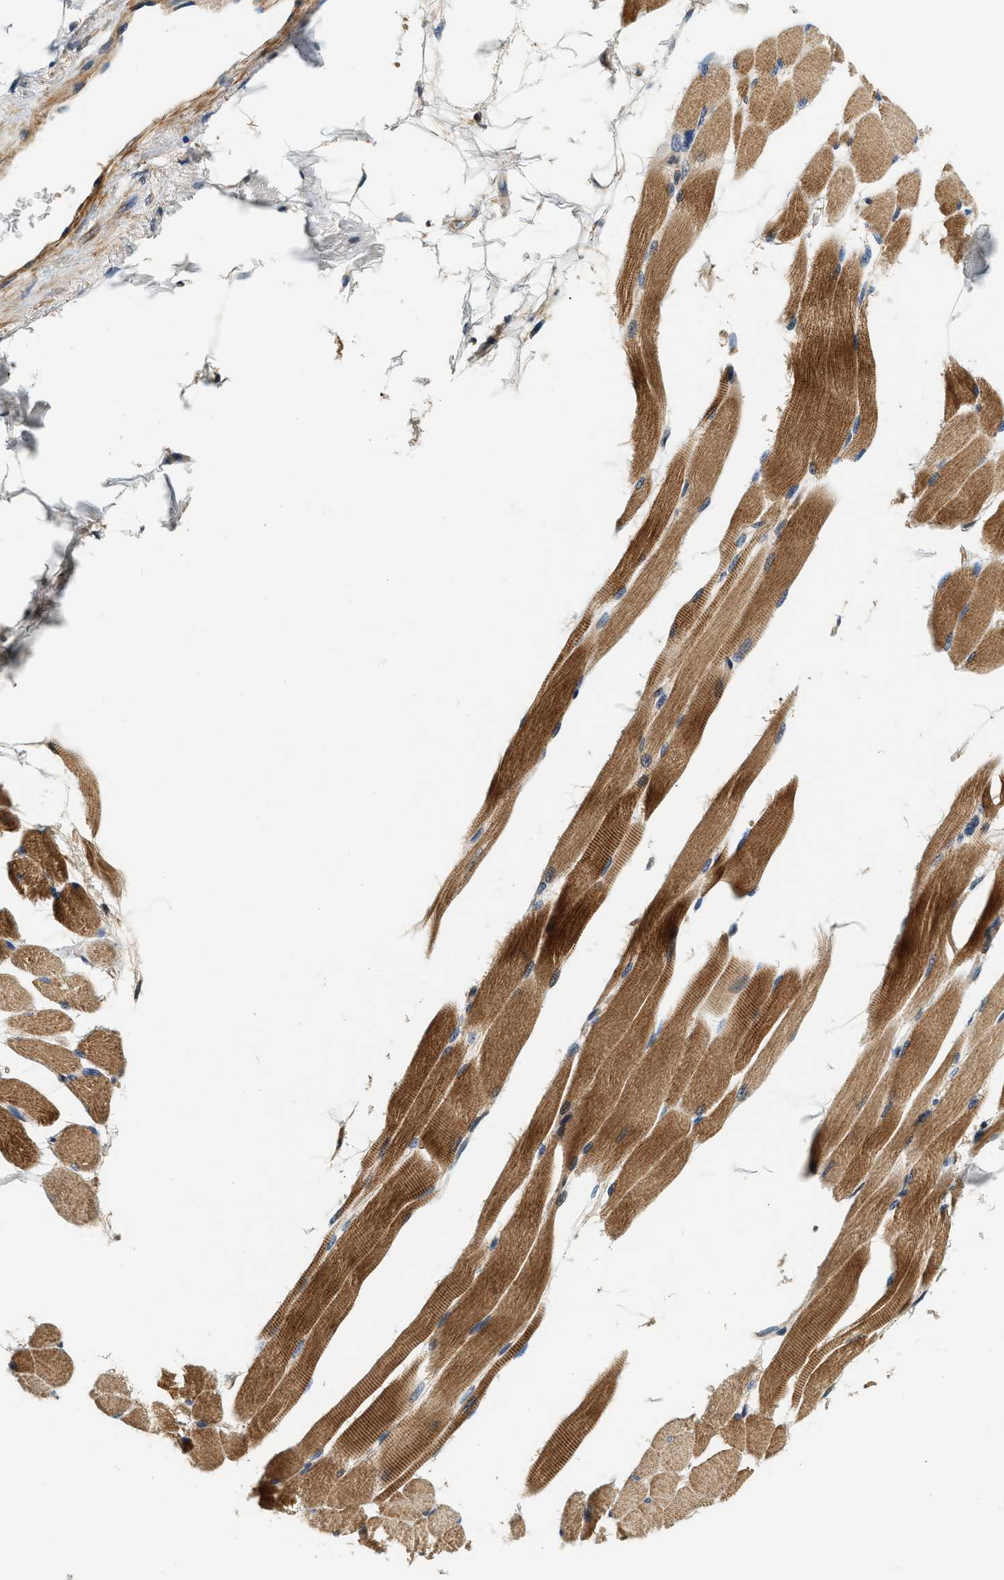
{"staining": {"intensity": "moderate", "quantity": ">75%", "location": "cytoplasmic/membranous"}, "tissue": "skeletal muscle", "cell_type": "Myocytes", "image_type": "normal", "snomed": [{"axis": "morphology", "description": "Normal tissue, NOS"}, {"axis": "topography", "description": "Skeletal muscle"}, {"axis": "topography", "description": "Peripheral nerve tissue"}], "caption": "Myocytes reveal moderate cytoplasmic/membranous positivity in about >75% of cells in benign skeletal muscle.", "gene": "SAMD9", "patient": {"sex": "female", "age": 84}}